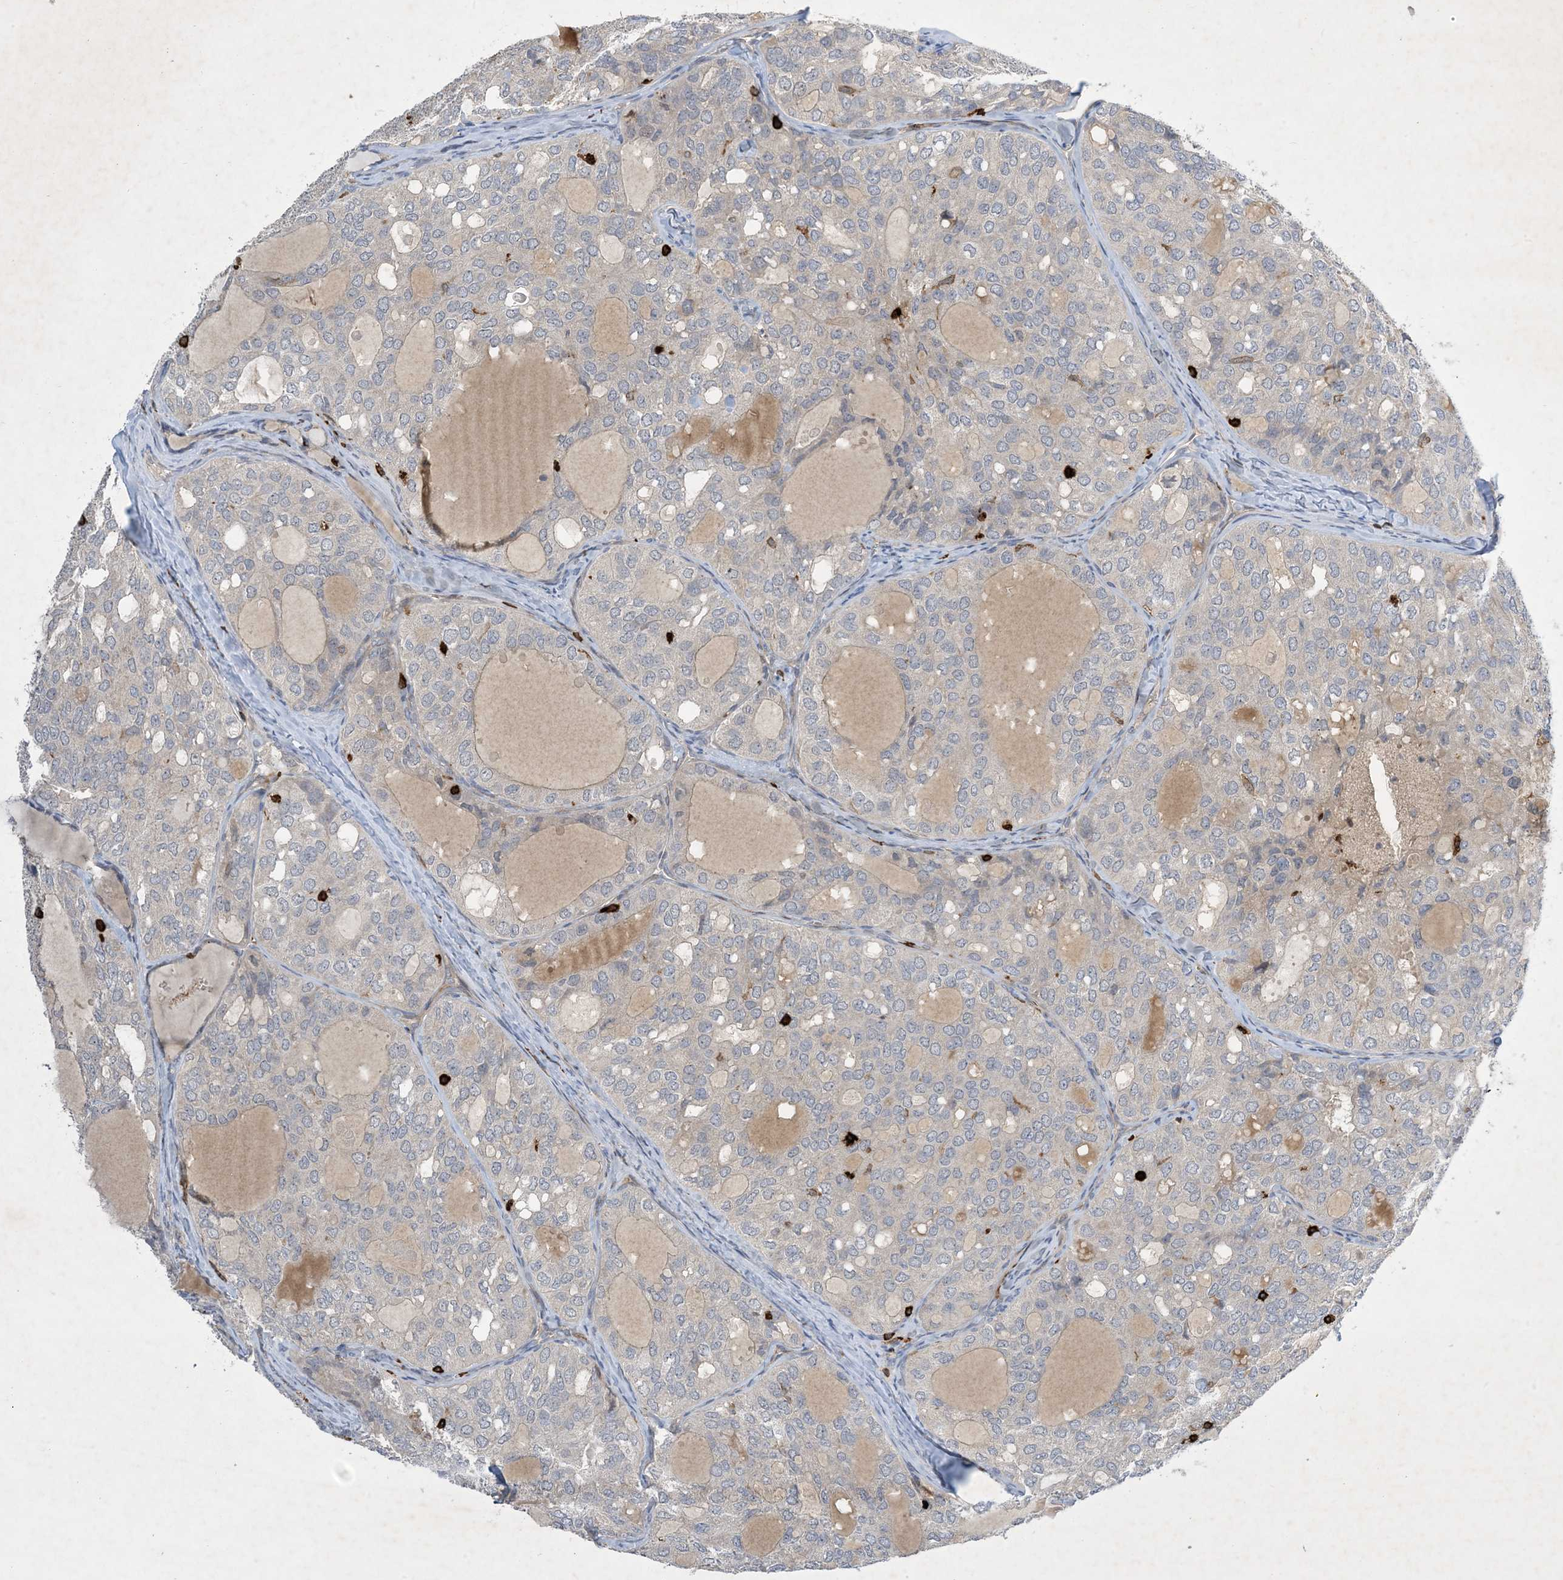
{"staining": {"intensity": "negative", "quantity": "none", "location": "none"}, "tissue": "thyroid cancer", "cell_type": "Tumor cells", "image_type": "cancer", "snomed": [{"axis": "morphology", "description": "Follicular adenoma carcinoma, NOS"}, {"axis": "topography", "description": "Thyroid gland"}], "caption": "Human thyroid follicular adenoma carcinoma stained for a protein using immunohistochemistry (IHC) displays no expression in tumor cells.", "gene": "AK9", "patient": {"sex": "male", "age": 75}}